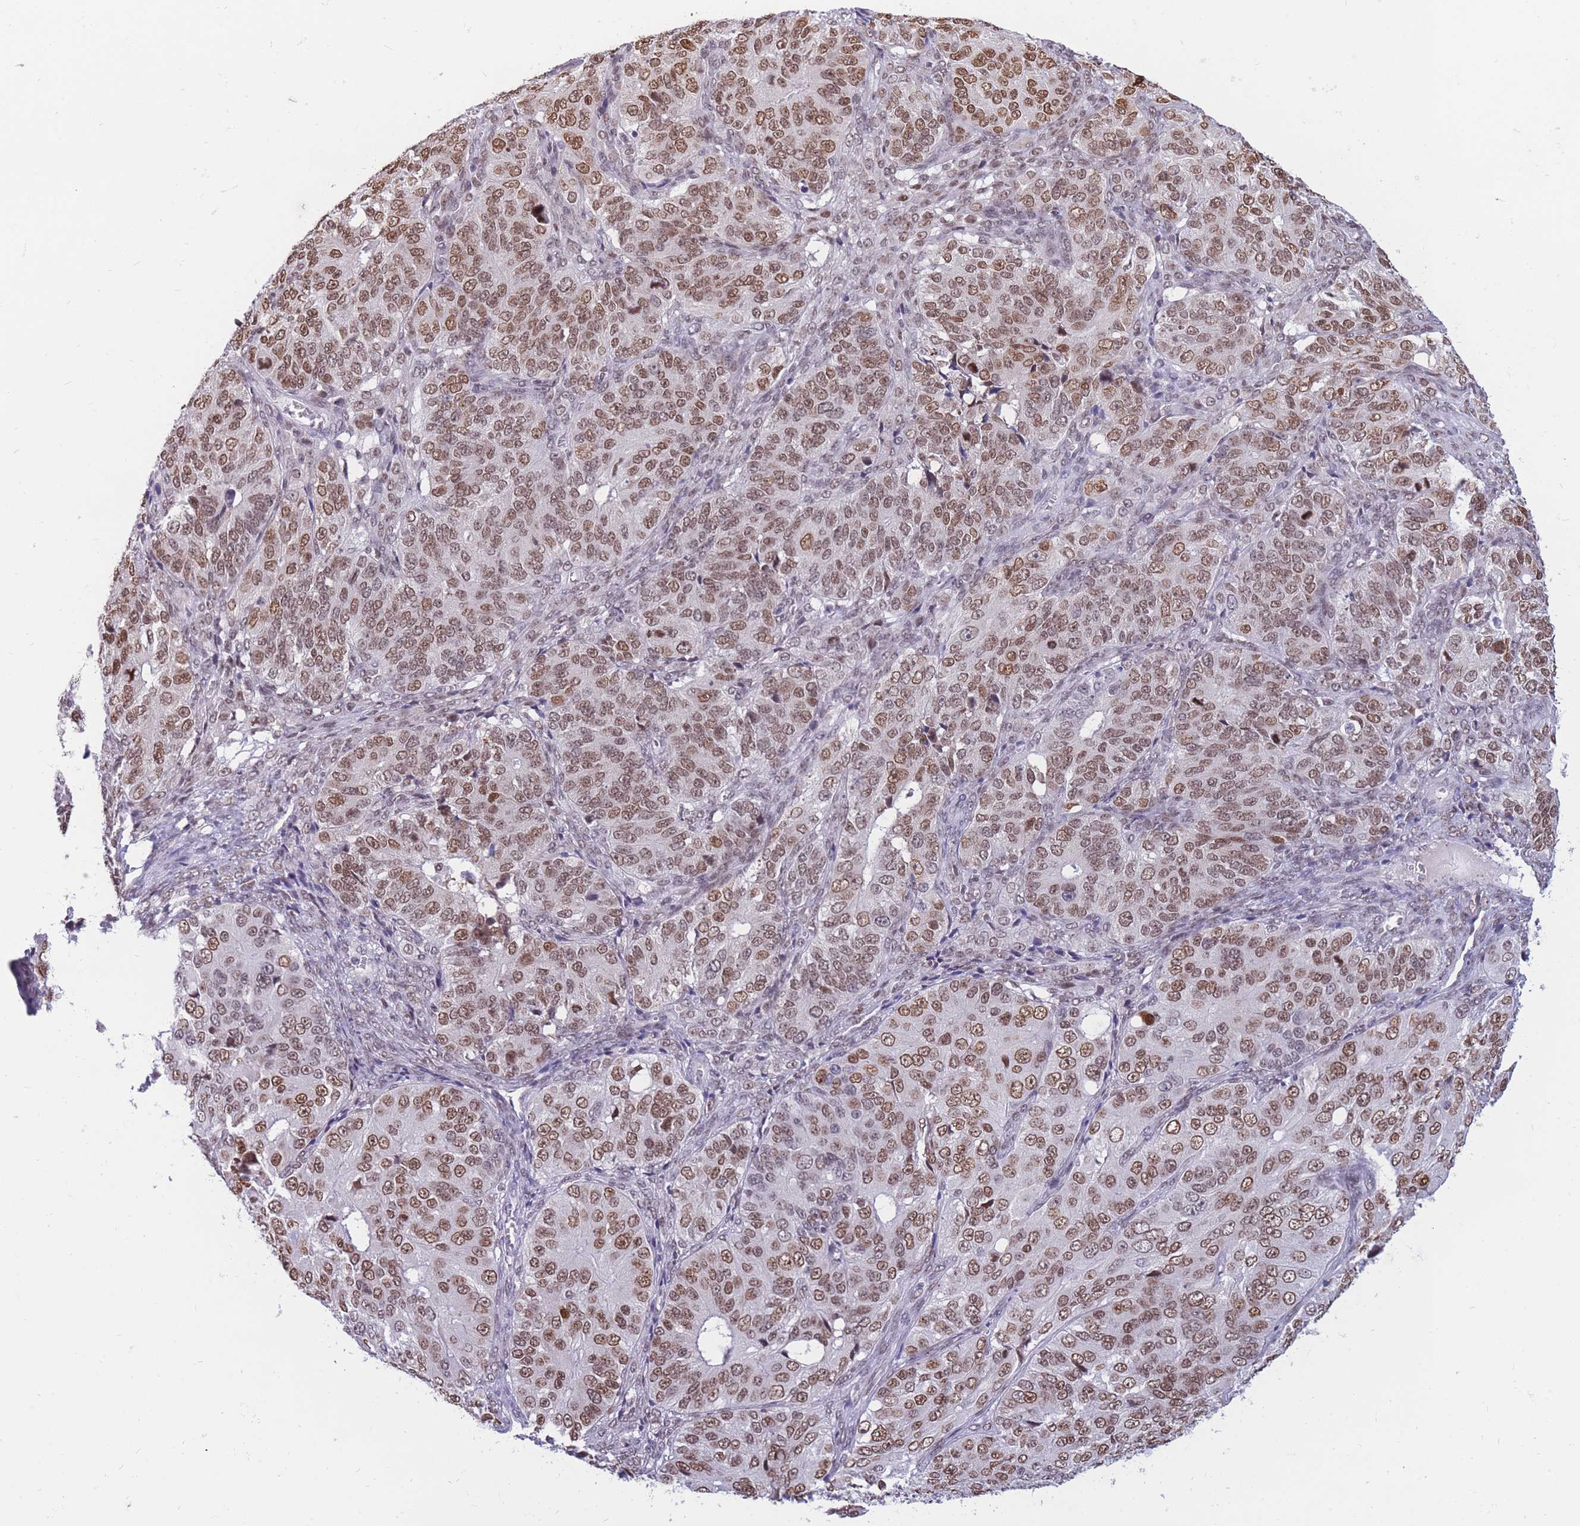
{"staining": {"intensity": "moderate", "quantity": ">75%", "location": "nuclear"}, "tissue": "ovarian cancer", "cell_type": "Tumor cells", "image_type": "cancer", "snomed": [{"axis": "morphology", "description": "Carcinoma, endometroid"}, {"axis": "topography", "description": "Ovary"}], "caption": "Immunohistochemistry (IHC) (DAB) staining of human ovarian cancer (endometroid carcinoma) exhibits moderate nuclear protein positivity in about >75% of tumor cells.", "gene": "HMGN1", "patient": {"sex": "female", "age": 51}}